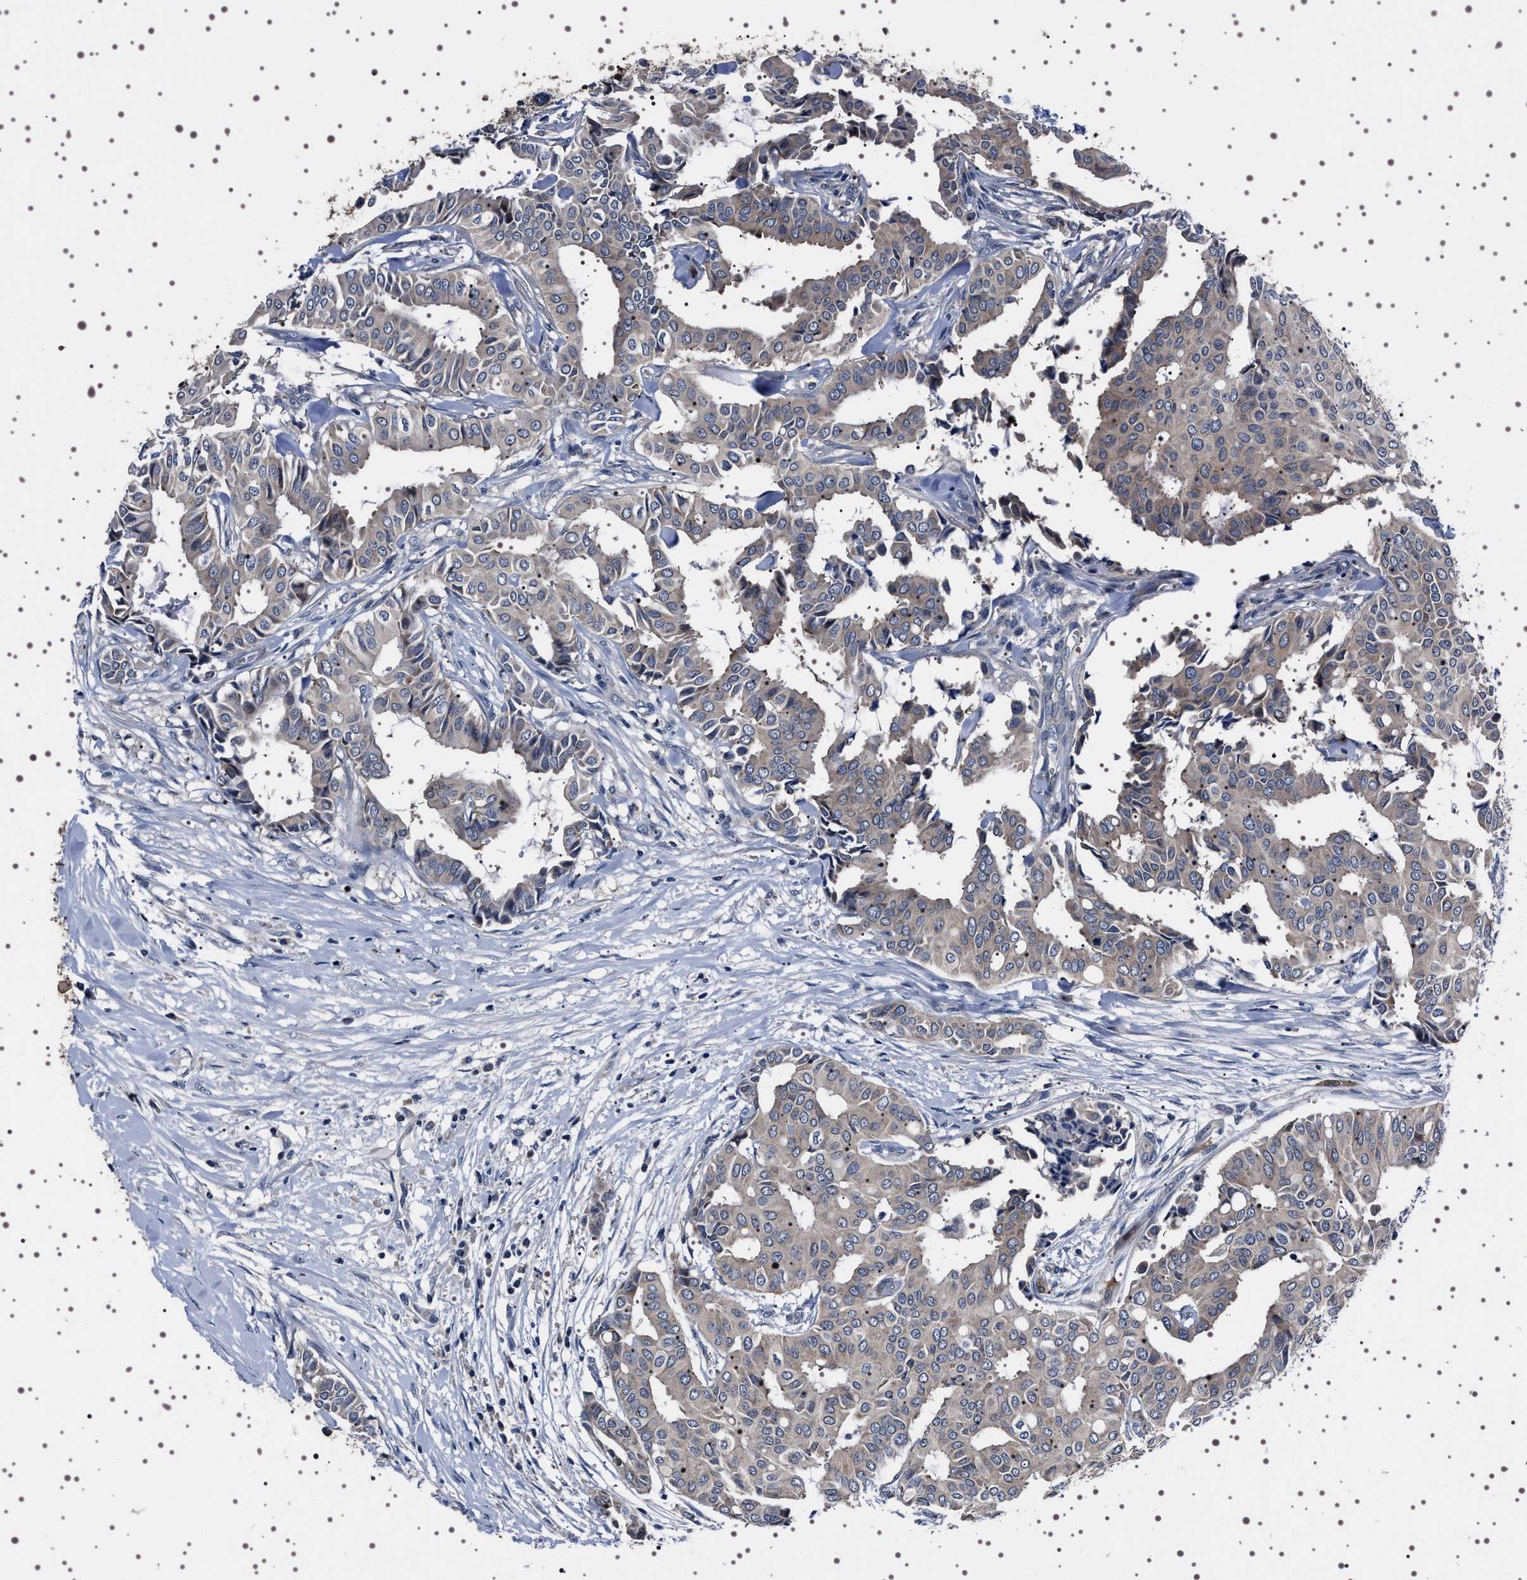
{"staining": {"intensity": "weak", "quantity": ">75%", "location": "cytoplasmic/membranous"}, "tissue": "head and neck cancer", "cell_type": "Tumor cells", "image_type": "cancer", "snomed": [{"axis": "morphology", "description": "Adenocarcinoma, NOS"}, {"axis": "topography", "description": "Salivary gland"}, {"axis": "topography", "description": "Head-Neck"}], "caption": "Immunohistochemical staining of head and neck cancer (adenocarcinoma) demonstrates low levels of weak cytoplasmic/membranous protein positivity in approximately >75% of tumor cells.", "gene": "TARBP1", "patient": {"sex": "female", "age": 59}}